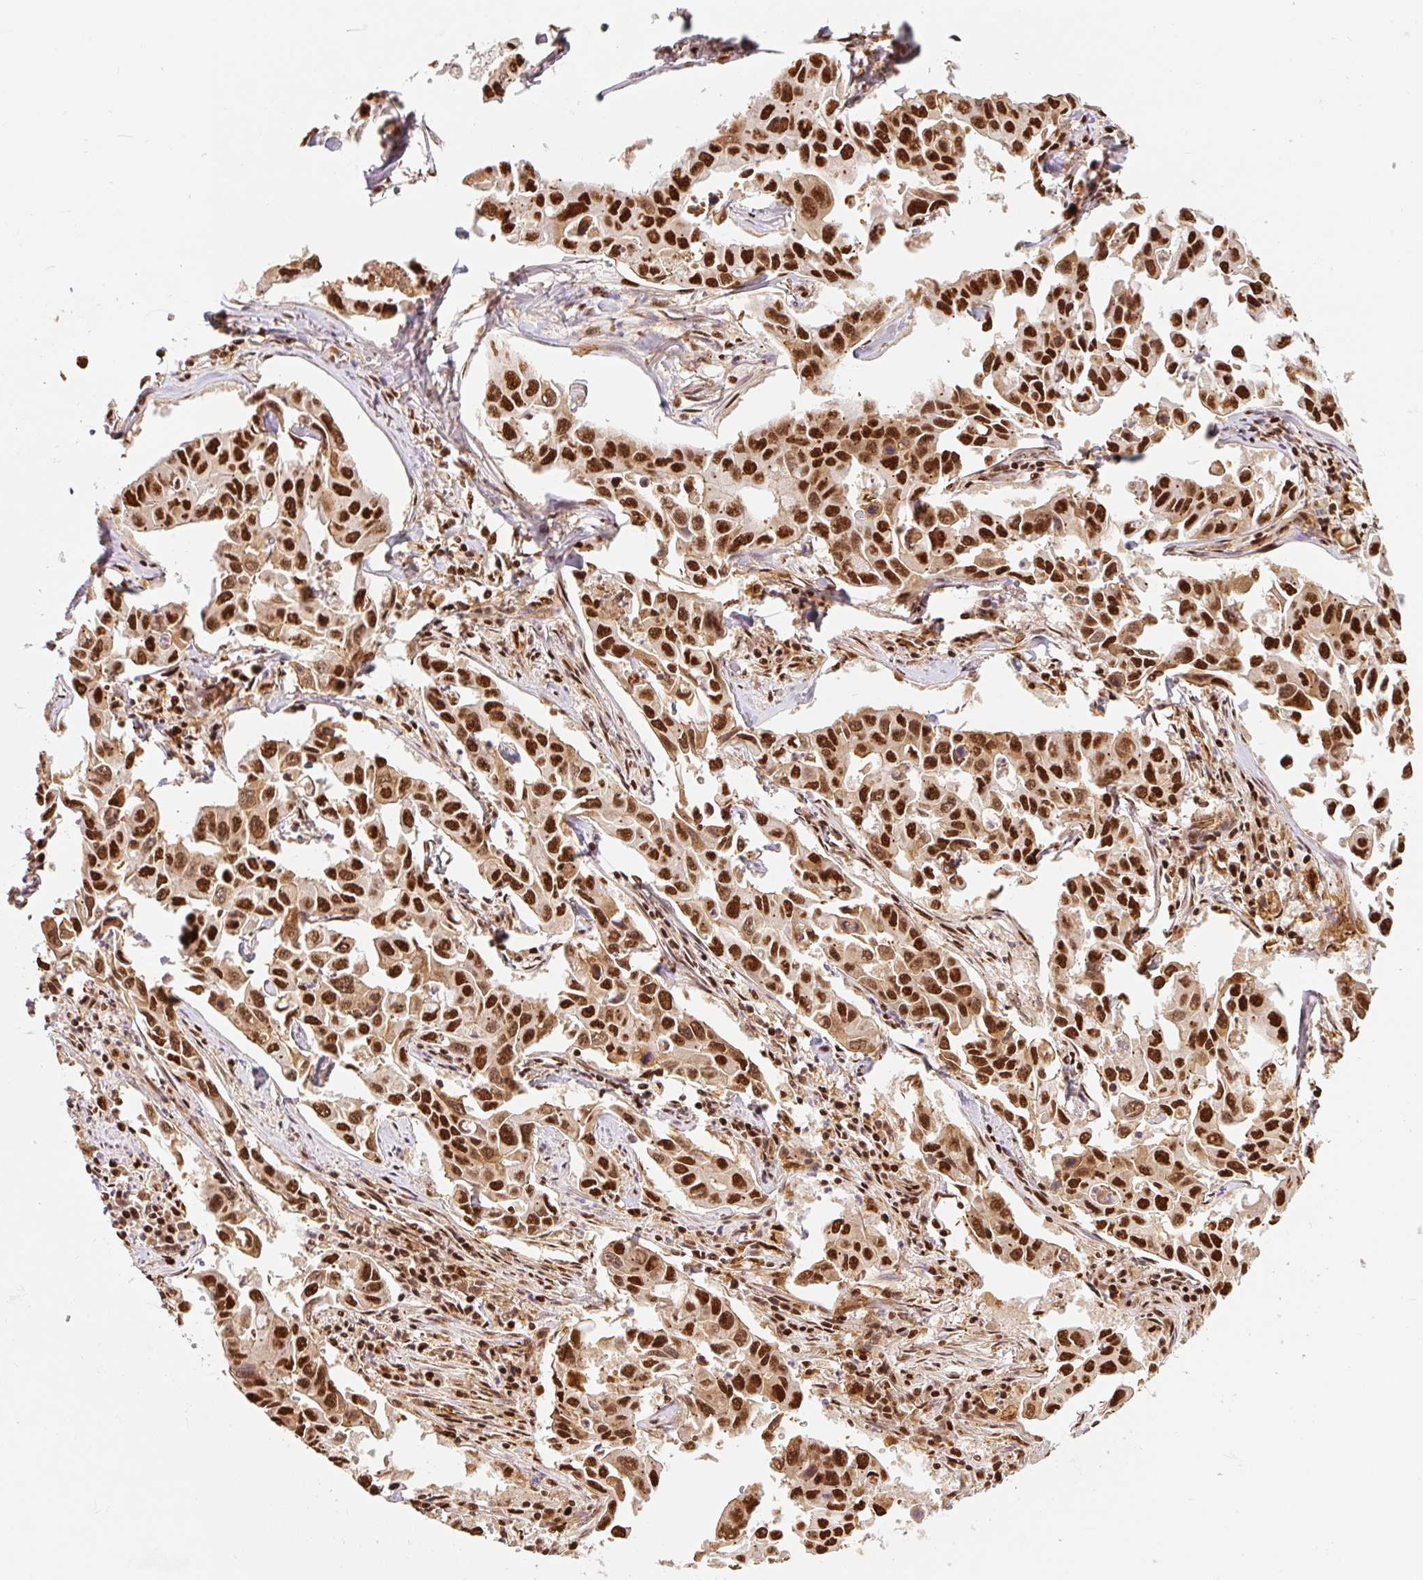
{"staining": {"intensity": "strong", "quantity": ">75%", "location": "nuclear"}, "tissue": "lung cancer", "cell_type": "Tumor cells", "image_type": "cancer", "snomed": [{"axis": "morphology", "description": "Adenocarcinoma, NOS"}, {"axis": "topography", "description": "Lung"}], "caption": "Strong nuclear positivity is identified in approximately >75% of tumor cells in lung cancer. The staining was performed using DAB to visualize the protein expression in brown, while the nuclei were stained in blue with hematoxylin (Magnification: 20x).", "gene": "GPR139", "patient": {"sex": "male", "age": 64}}